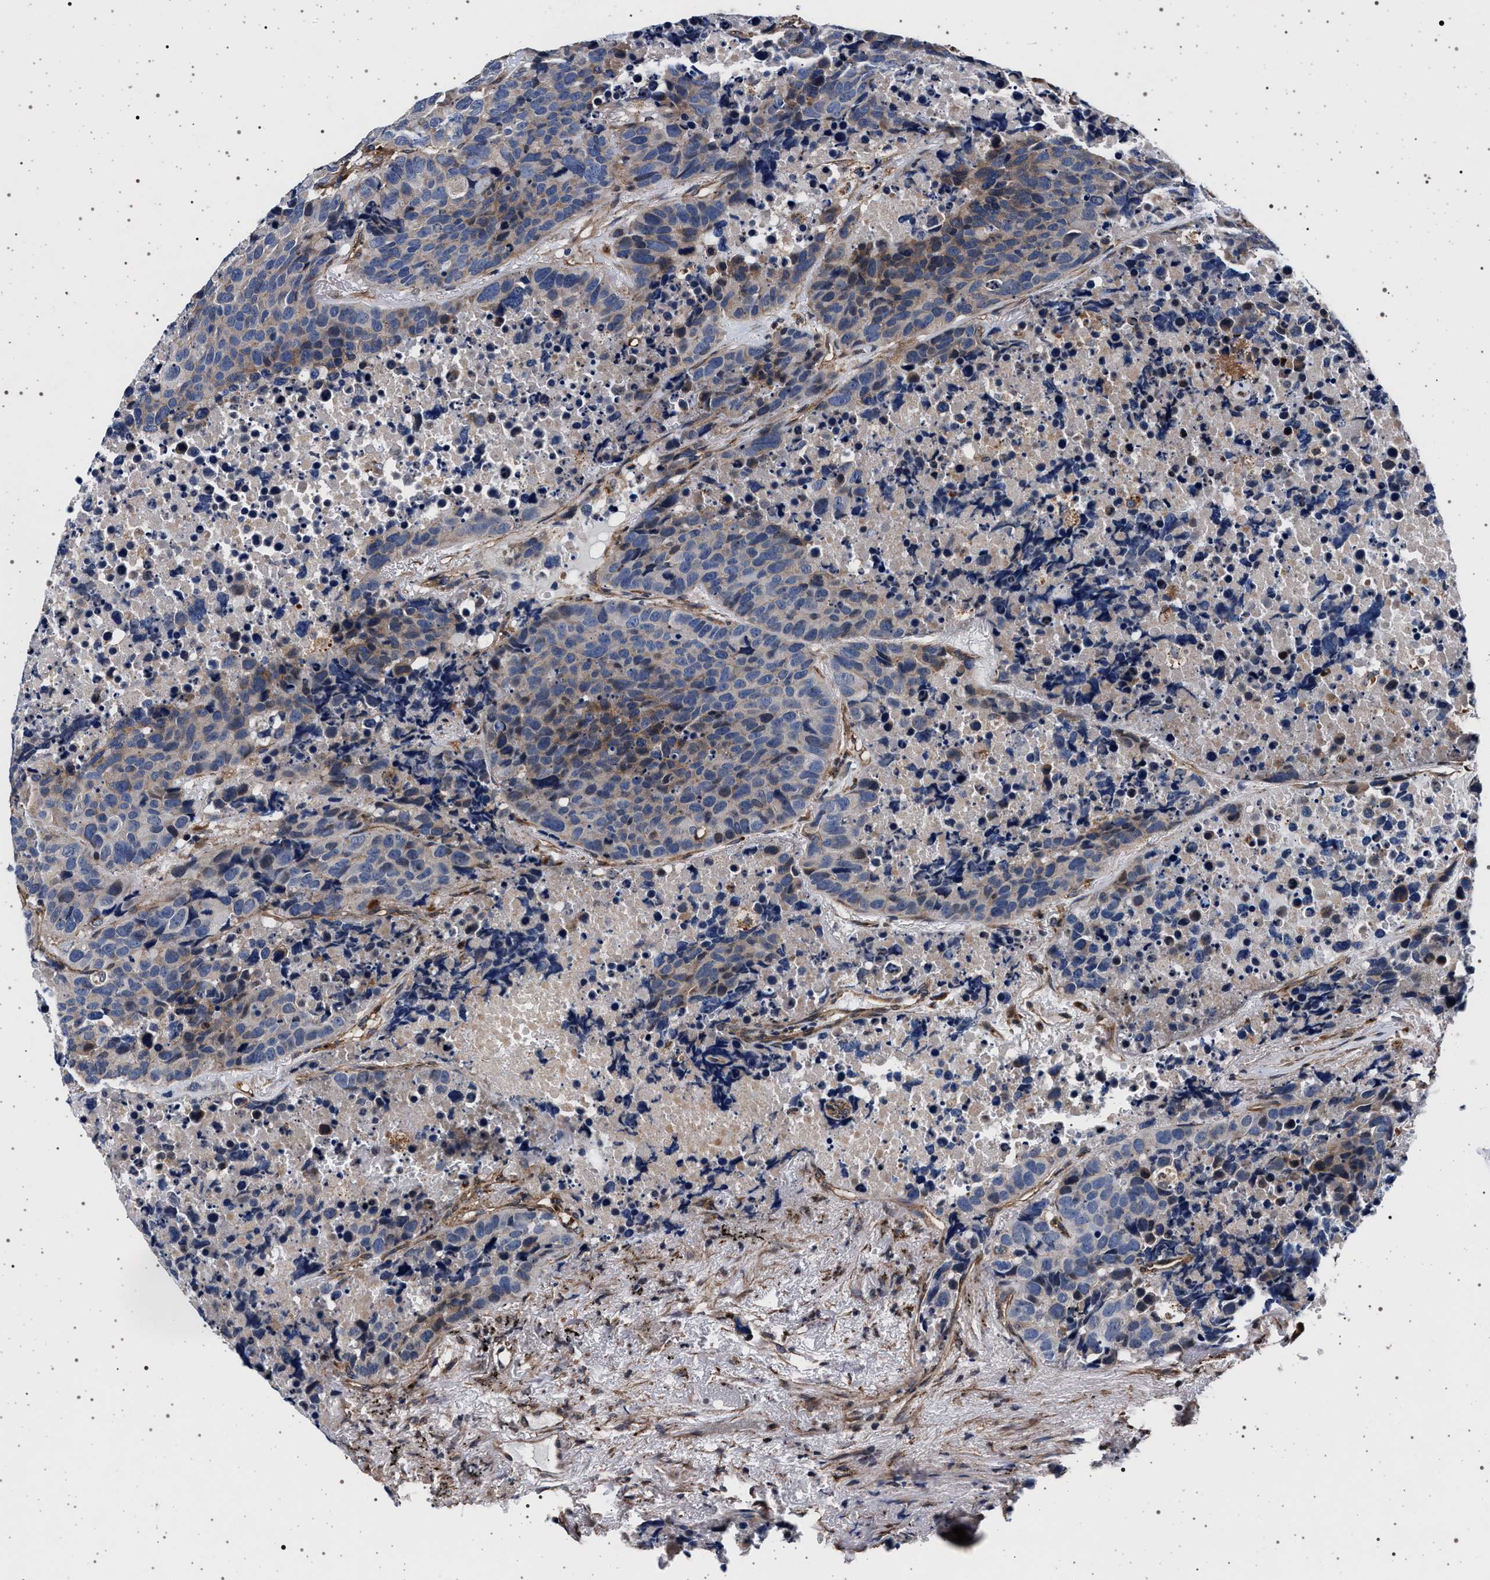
{"staining": {"intensity": "weak", "quantity": "<25%", "location": "cytoplasmic/membranous"}, "tissue": "carcinoid", "cell_type": "Tumor cells", "image_type": "cancer", "snomed": [{"axis": "morphology", "description": "Carcinoid, malignant, NOS"}, {"axis": "topography", "description": "Lung"}], "caption": "This is an immunohistochemistry image of human carcinoid. There is no positivity in tumor cells.", "gene": "KCNK6", "patient": {"sex": "male", "age": 60}}